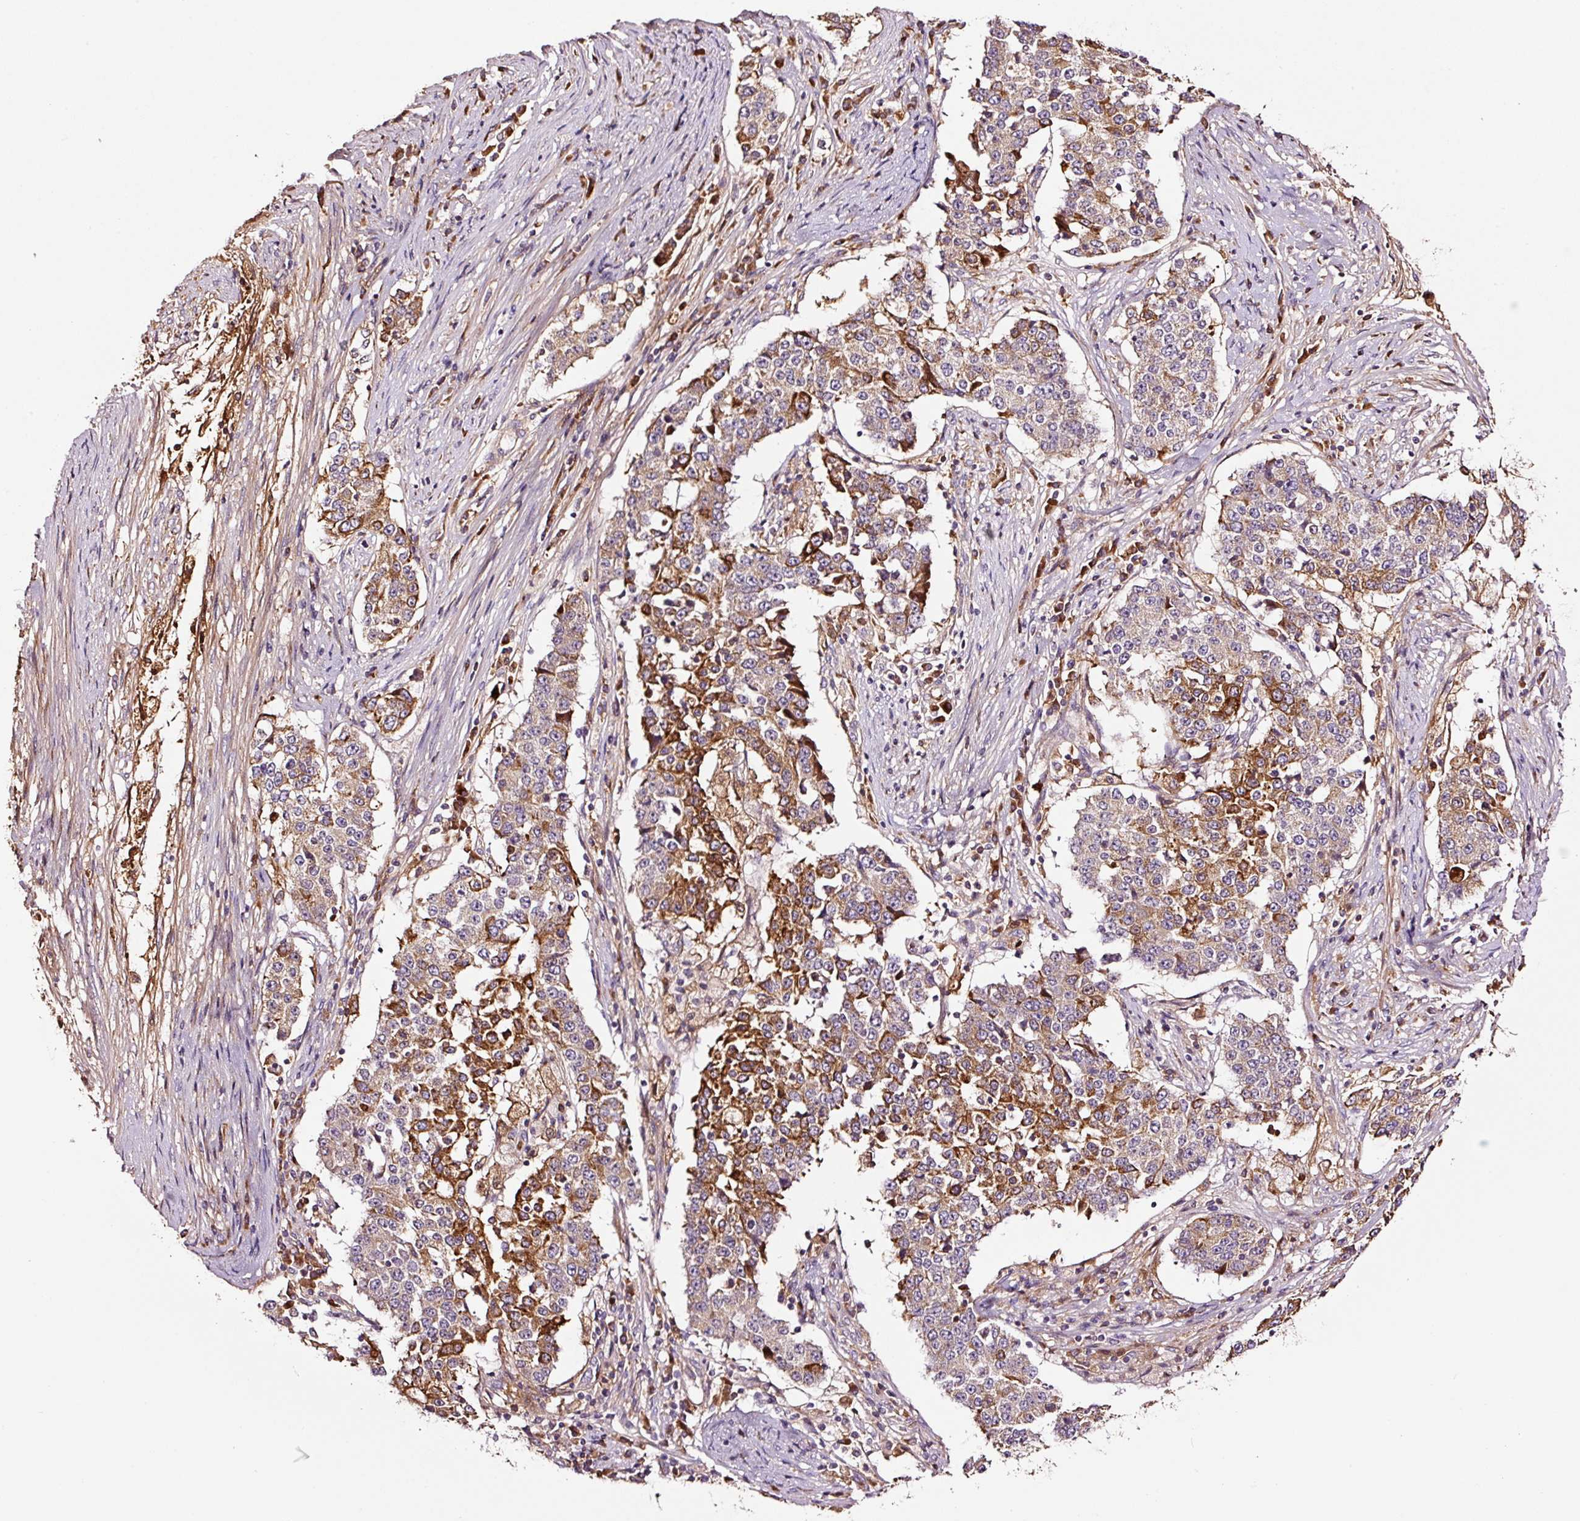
{"staining": {"intensity": "strong", "quantity": "25%-75%", "location": "cytoplasmic/membranous"}, "tissue": "stomach cancer", "cell_type": "Tumor cells", "image_type": "cancer", "snomed": [{"axis": "morphology", "description": "Adenocarcinoma, NOS"}, {"axis": "topography", "description": "Stomach"}], "caption": "A photomicrograph of stomach adenocarcinoma stained for a protein exhibits strong cytoplasmic/membranous brown staining in tumor cells. The protein is shown in brown color, while the nuclei are stained blue.", "gene": "PGLYRP2", "patient": {"sex": "male", "age": 59}}